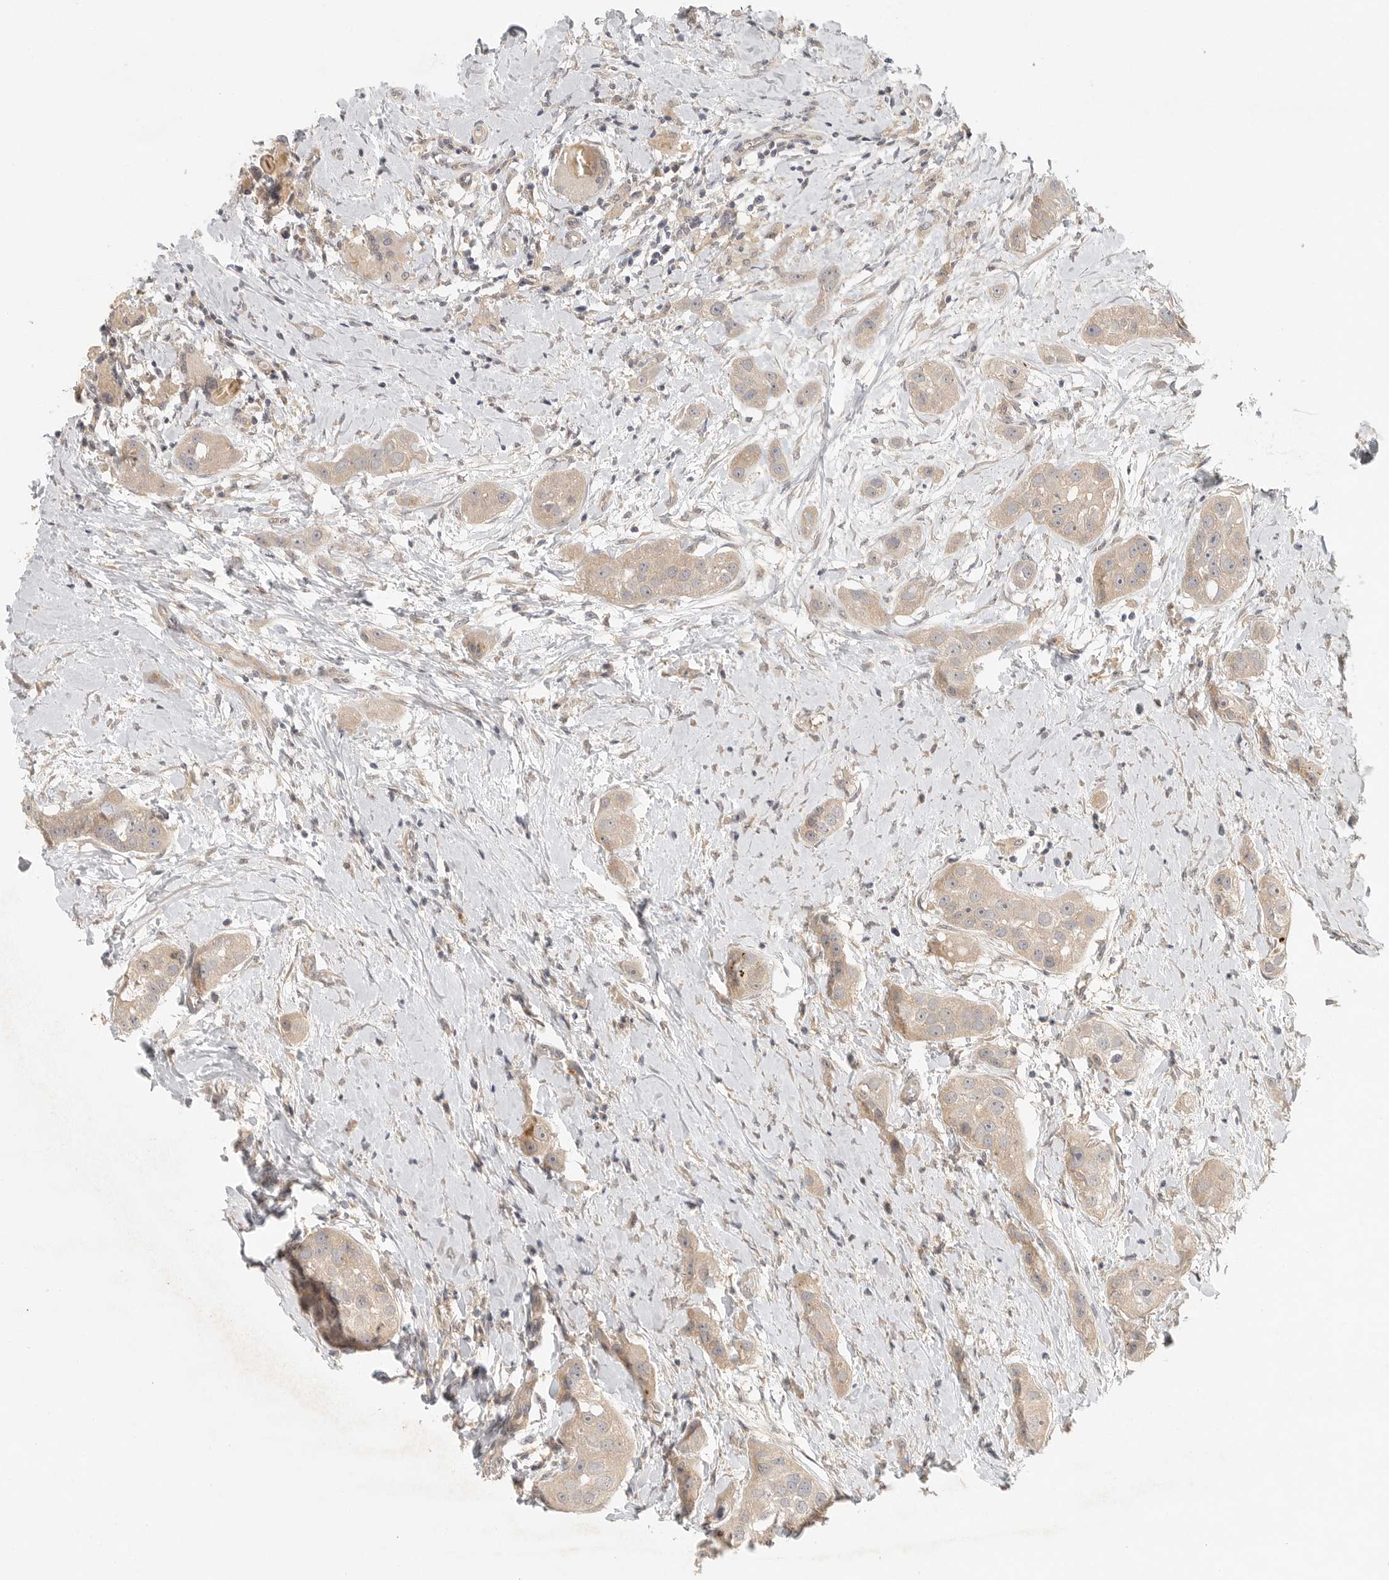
{"staining": {"intensity": "weak", "quantity": "25%-75%", "location": "cytoplasmic/membranous"}, "tissue": "head and neck cancer", "cell_type": "Tumor cells", "image_type": "cancer", "snomed": [{"axis": "morphology", "description": "Normal tissue, NOS"}, {"axis": "morphology", "description": "Squamous cell carcinoma, NOS"}, {"axis": "topography", "description": "Skeletal muscle"}, {"axis": "topography", "description": "Head-Neck"}], "caption": "About 25%-75% of tumor cells in human head and neck squamous cell carcinoma reveal weak cytoplasmic/membranous protein staining as visualized by brown immunohistochemical staining.", "gene": "HDAC6", "patient": {"sex": "male", "age": 51}}